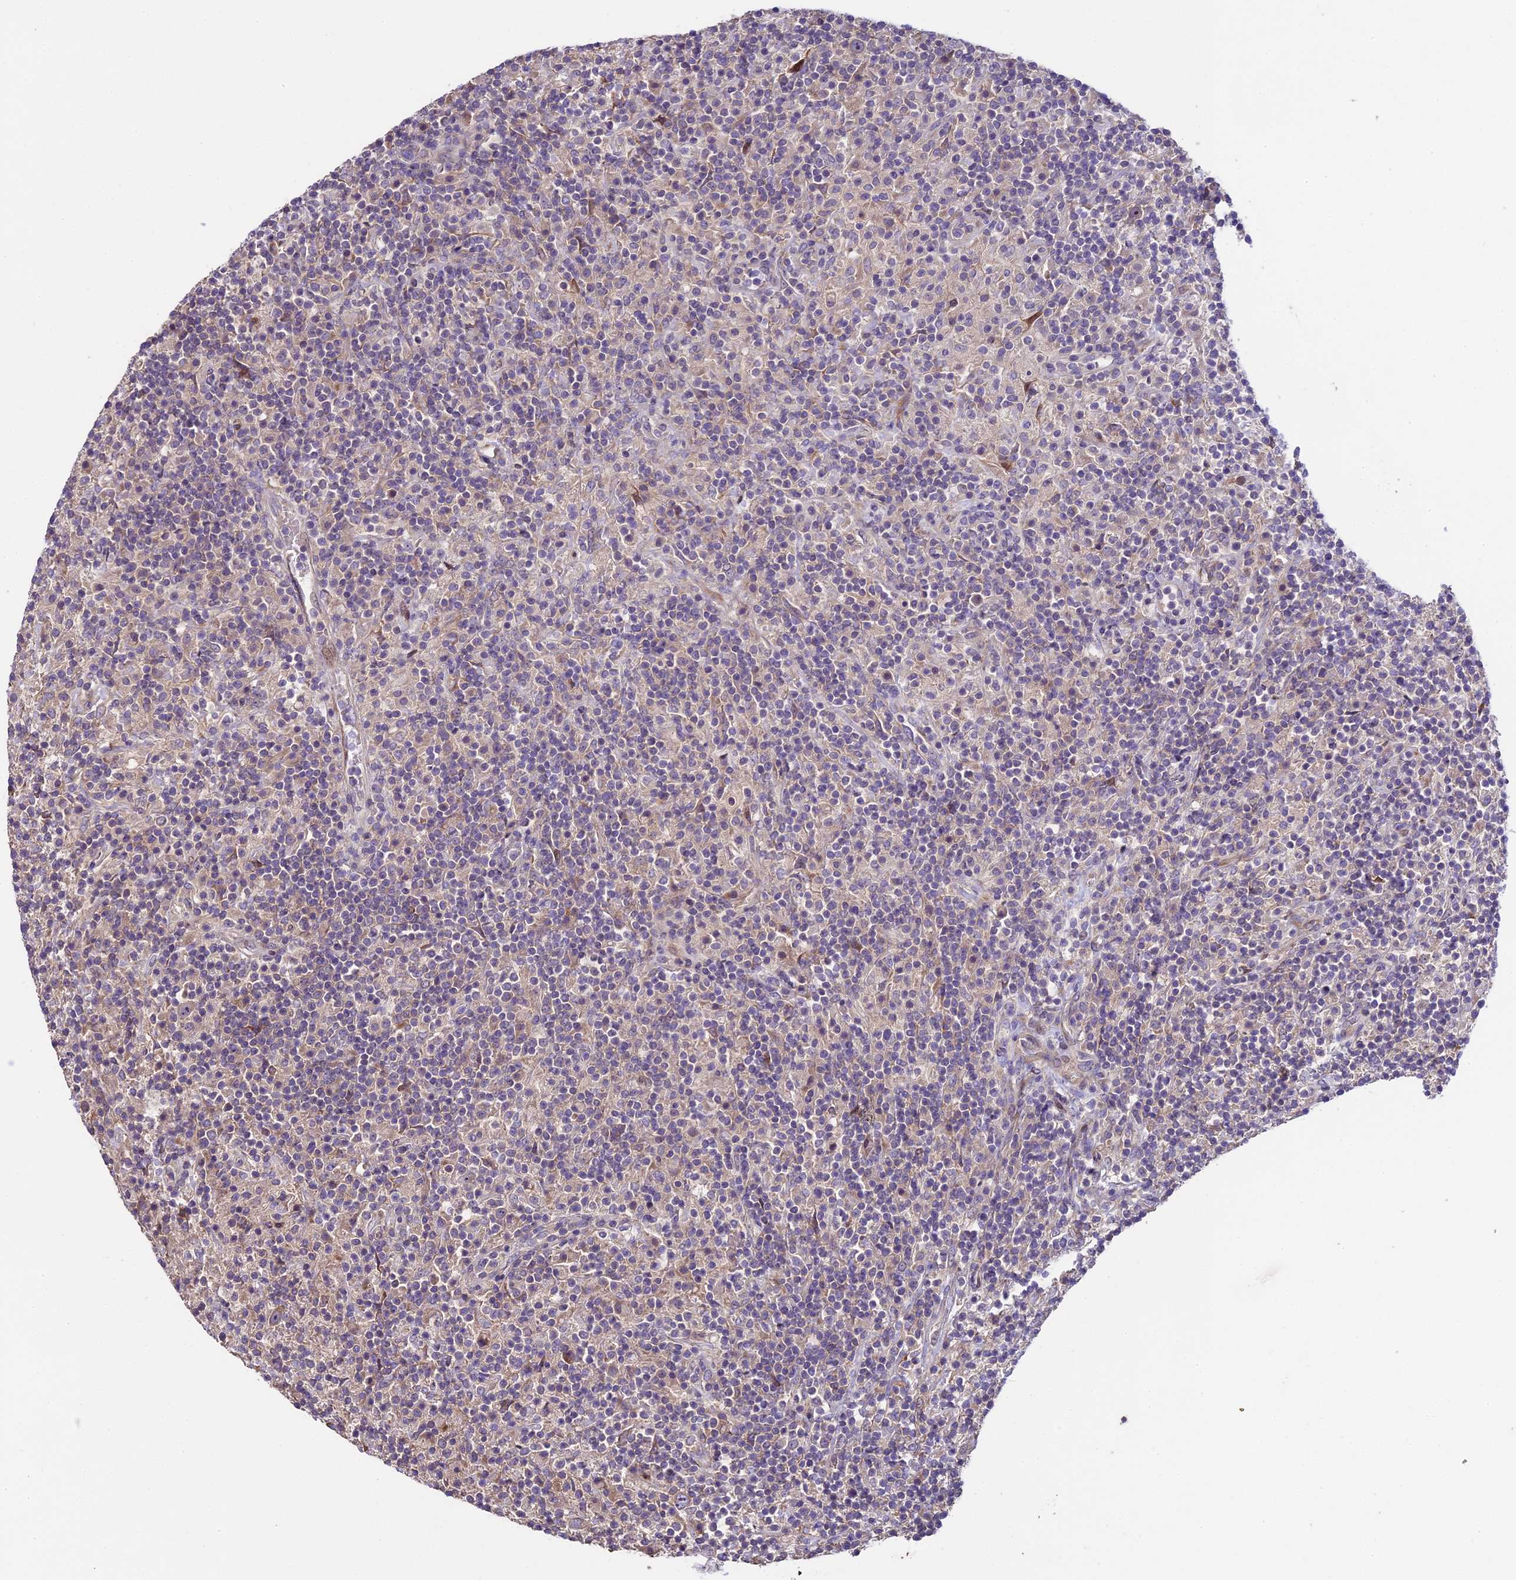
{"staining": {"intensity": "weak", "quantity": "<25%", "location": "cytoplasmic/membranous"}, "tissue": "lymphoma", "cell_type": "Tumor cells", "image_type": "cancer", "snomed": [{"axis": "morphology", "description": "Hodgkin's disease, NOS"}, {"axis": "topography", "description": "Lymph node"}], "caption": "A micrograph of Hodgkin's disease stained for a protein shows no brown staining in tumor cells.", "gene": "SPIRE1", "patient": {"sex": "male", "age": 70}}